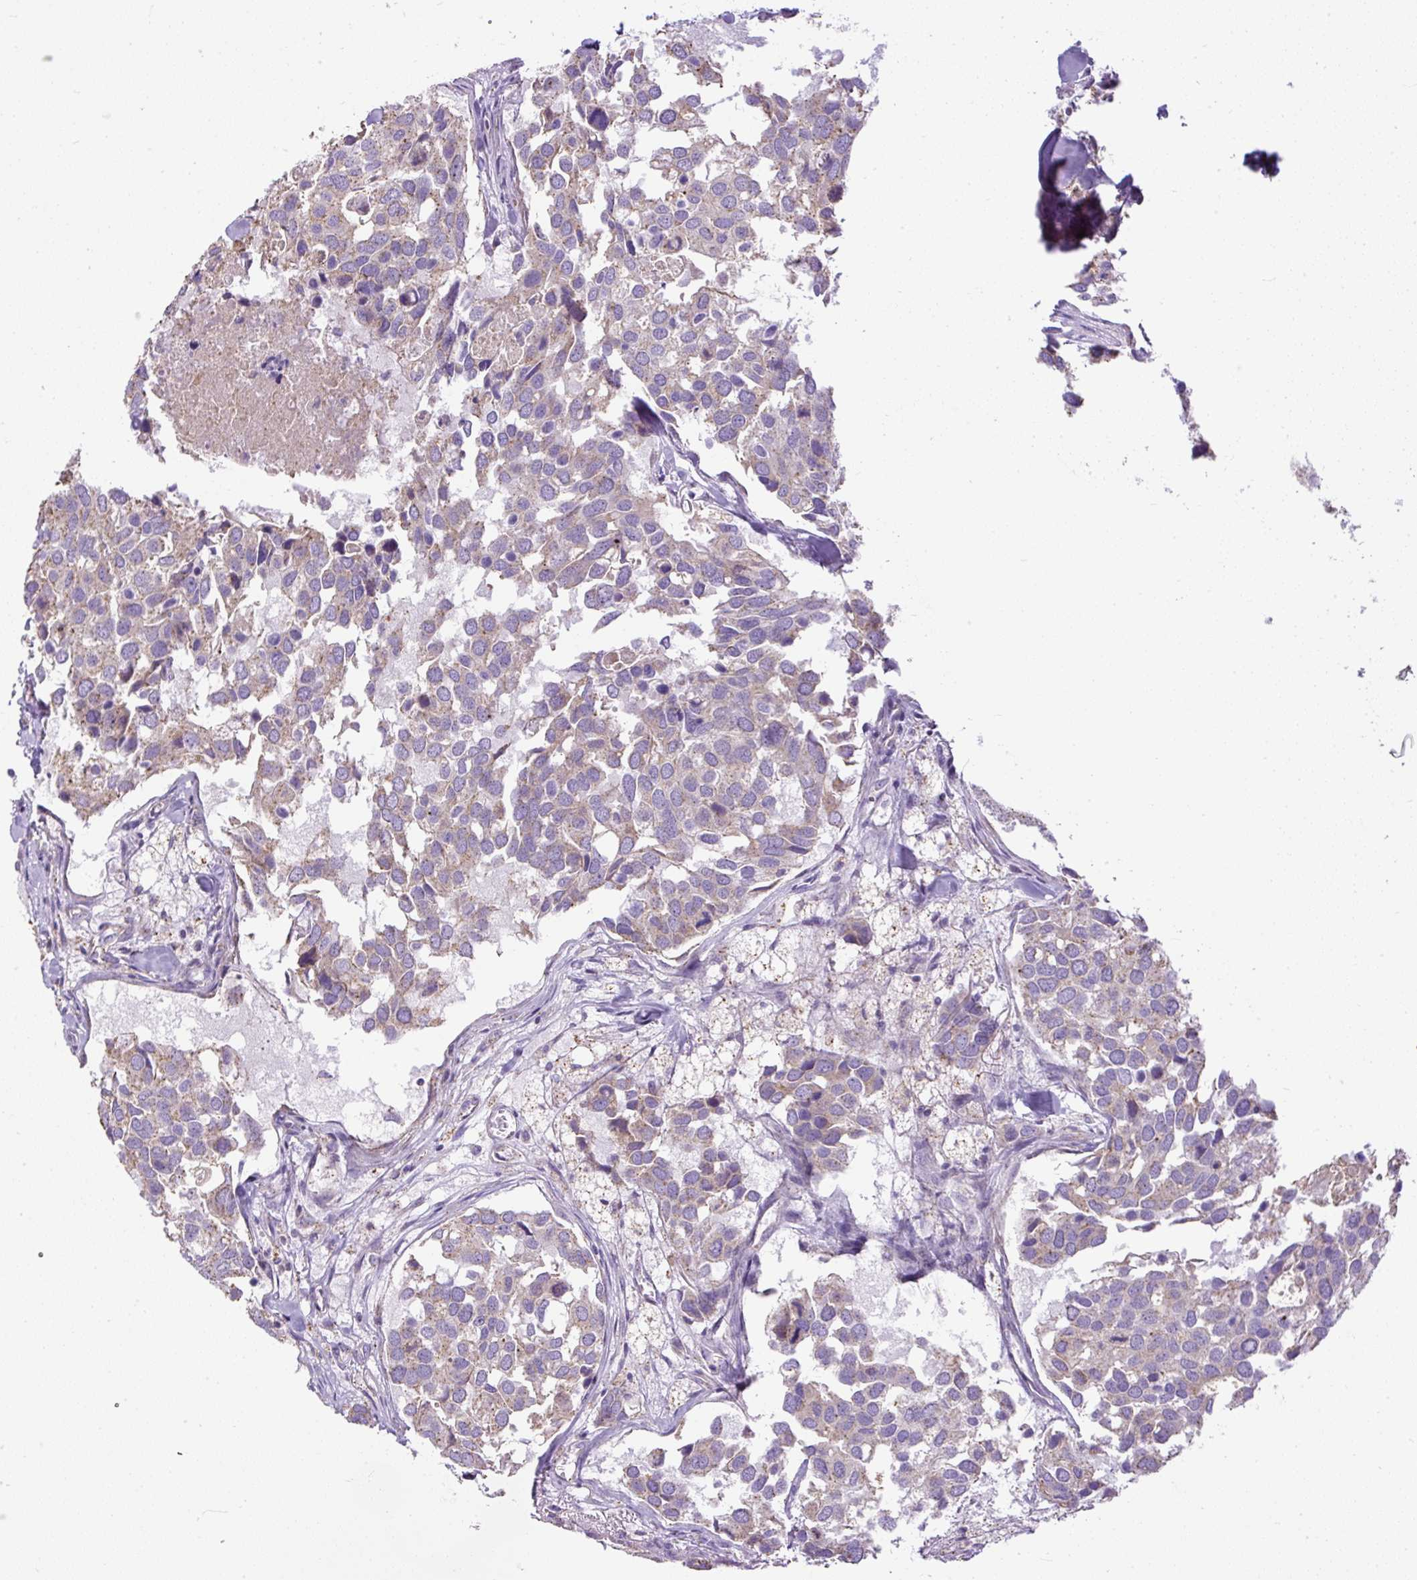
{"staining": {"intensity": "weak", "quantity": "25%-75%", "location": "cytoplasmic/membranous"}, "tissue": "breast cancer", "cell_type": "Tumor cells", "image_type": "cancer", "snomed": [{"axis": "morphology", "description": "Duct carcinoma"}, {"axis": "topography", "description": "Breast"}], "caption": "Breast intraductal carcinoma tissue exhibits weak cytoplasmic/membranous staining in about 25%-75% of tumor cells, visualized by immunohistochemistry. (DAB (3,3'-diaminobenzidine) IHC, brown staining for protein, blue staining for nuclei).", "gene": "CFAP47", "patient": {"sex": "female", "age": 83}}